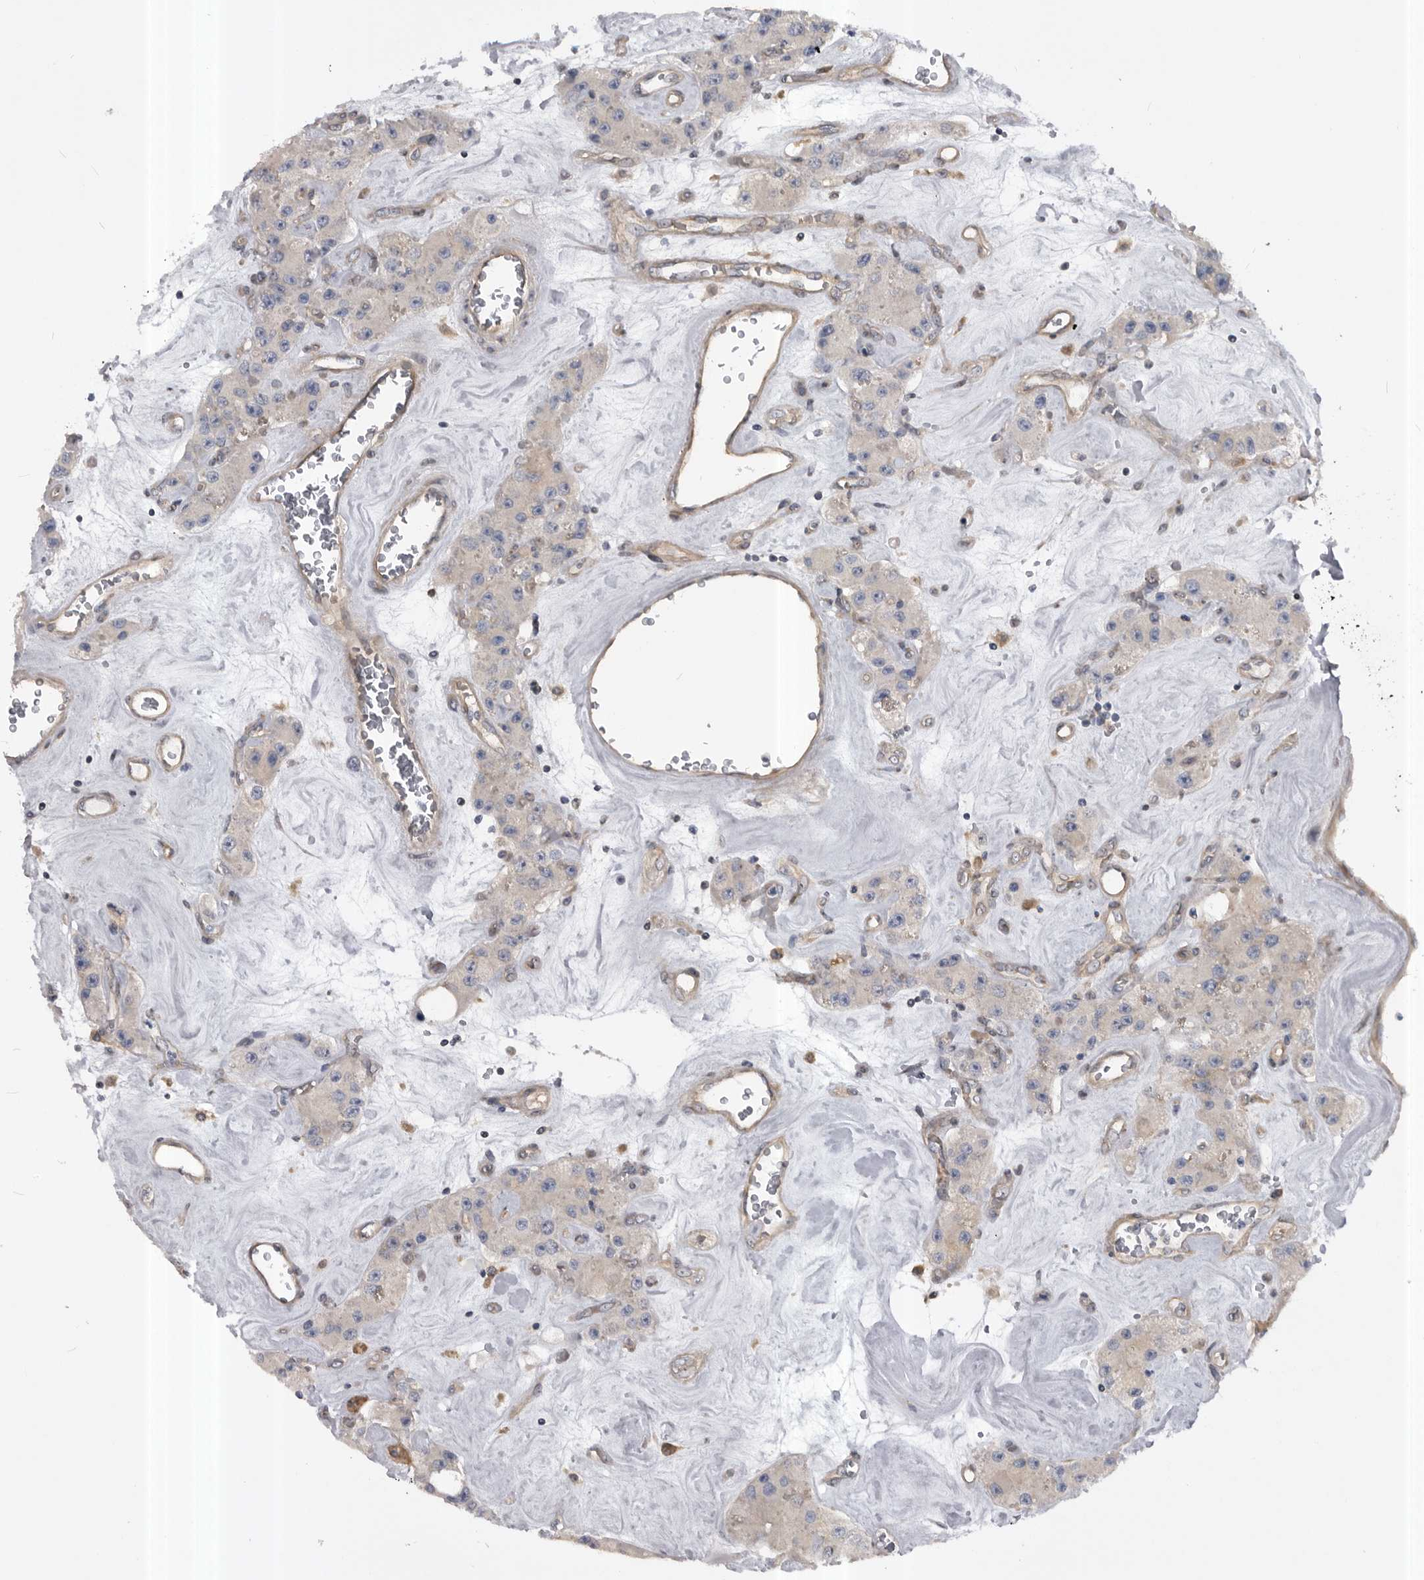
{"staining": {"intensity": "negative", "quantity": "none", "location": "none"}, "tissue": "carcinoid", "cell_type": "Tumor cells", "image_type": "cancer", "snomed": [{"axis": "morphology", "description": "Carcinoid, malignant, NOS"}, {"axis": "topography", "description": "Pancreas"}], "caption": "A high-resolution micrograph shows immunohistochemistry (IHC) staining of carcinoid, which reveals no significant positivity in tumor cells.", "gene": "RAB3GAP2", "patient": {"sex": "male", "age": 41}}